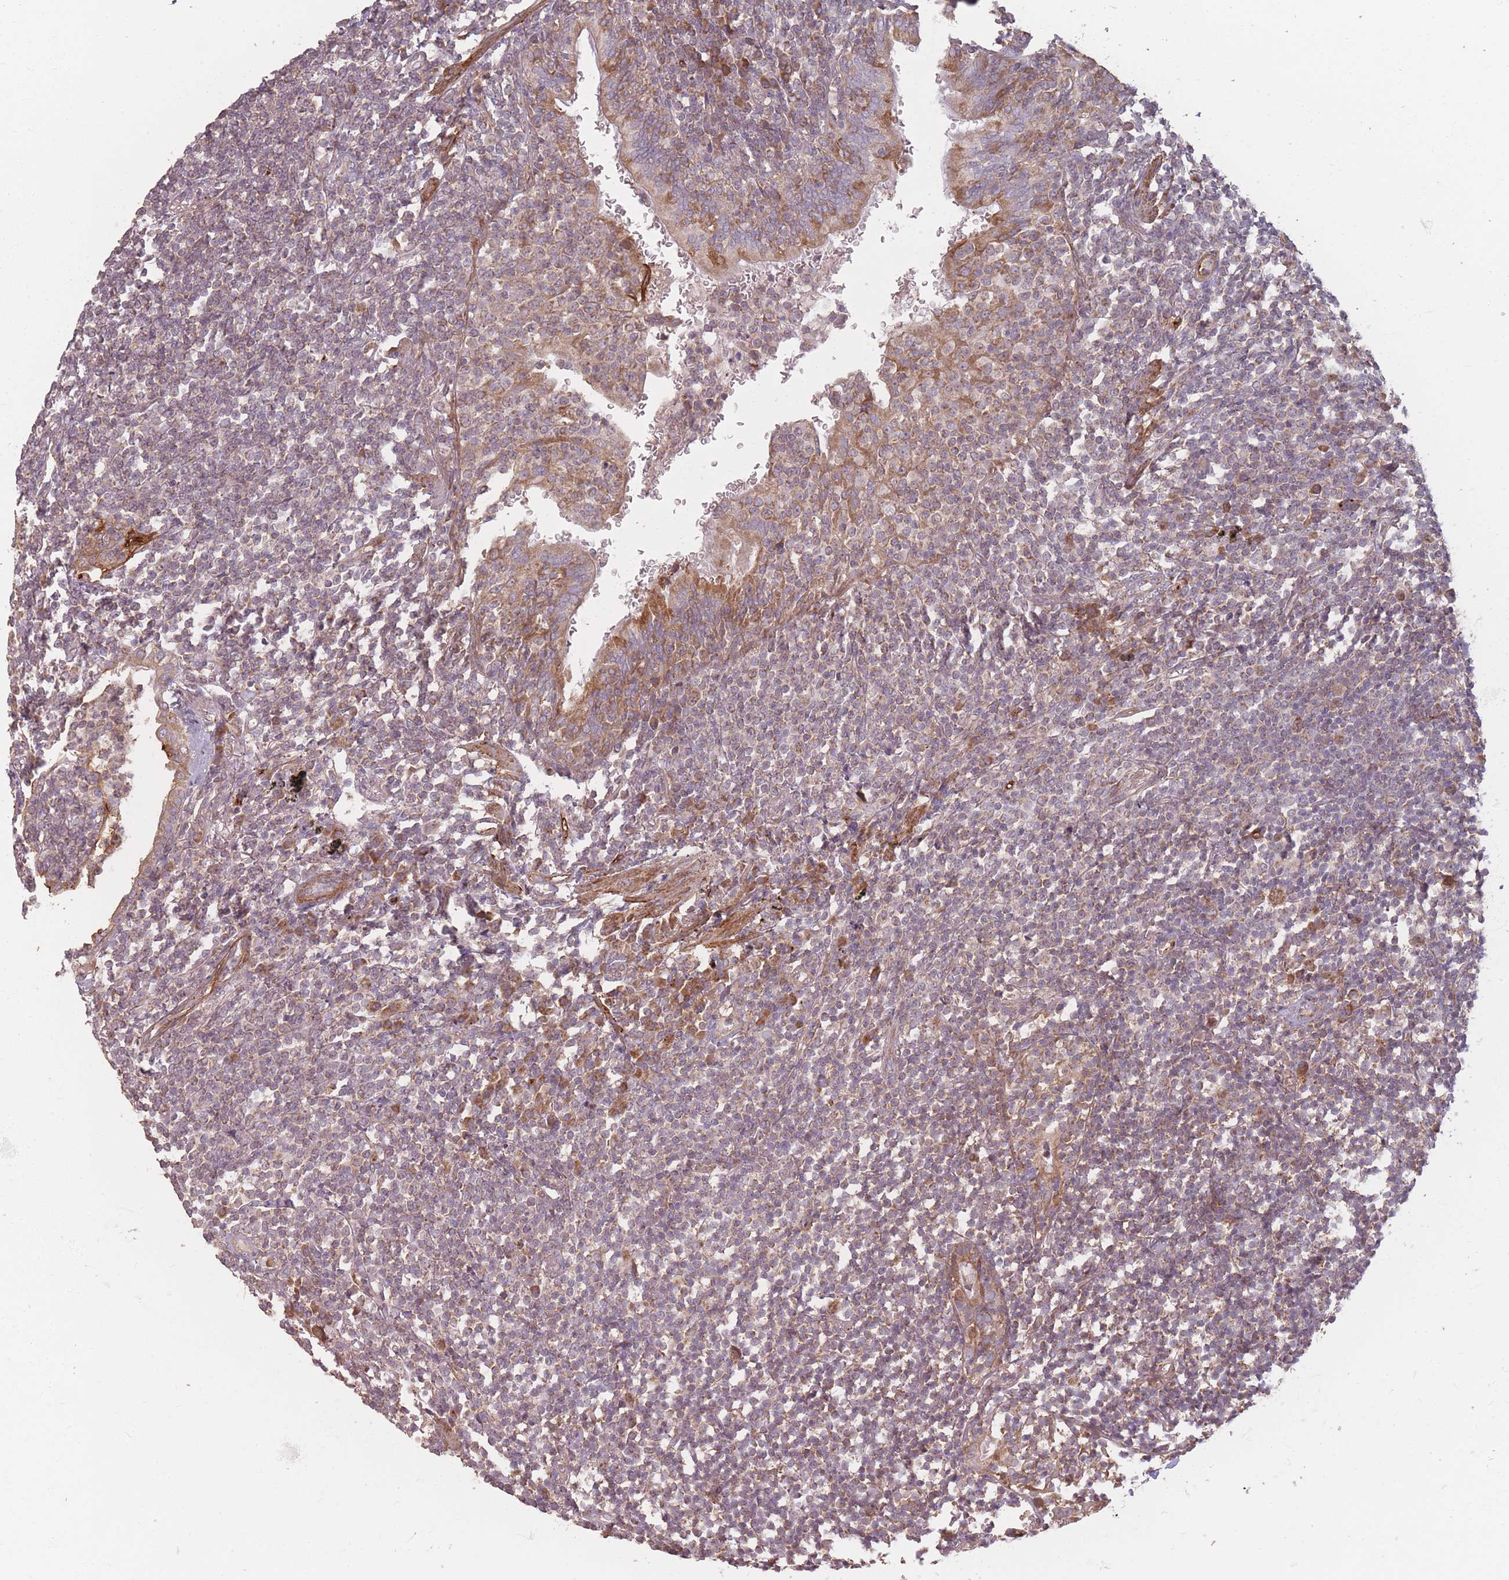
{"staining": {"intensity": "weak", "quantity": "<25%", "location": "cytoplasmic/membranous"}, "tissue": "lymphoma", "cell_type": "Tumor cells", "image_type": "cancer", "snomed": [{"axis": "morphology", "description": "Malignant lymphoma, non-Hodgkin's type, Low grade"}, {"axis": "topography", "description": "Lung"}], "caption": "This photomicrograph is of low-grade malignant lymphoma, non-Hodgkin's type stained with IHC to label a protein in brown with the nuclei are counter-stained blue. There is no staining in tumor cells.", "gene": "MRPS6", "patient": {"sex": "female", "age": 71}}